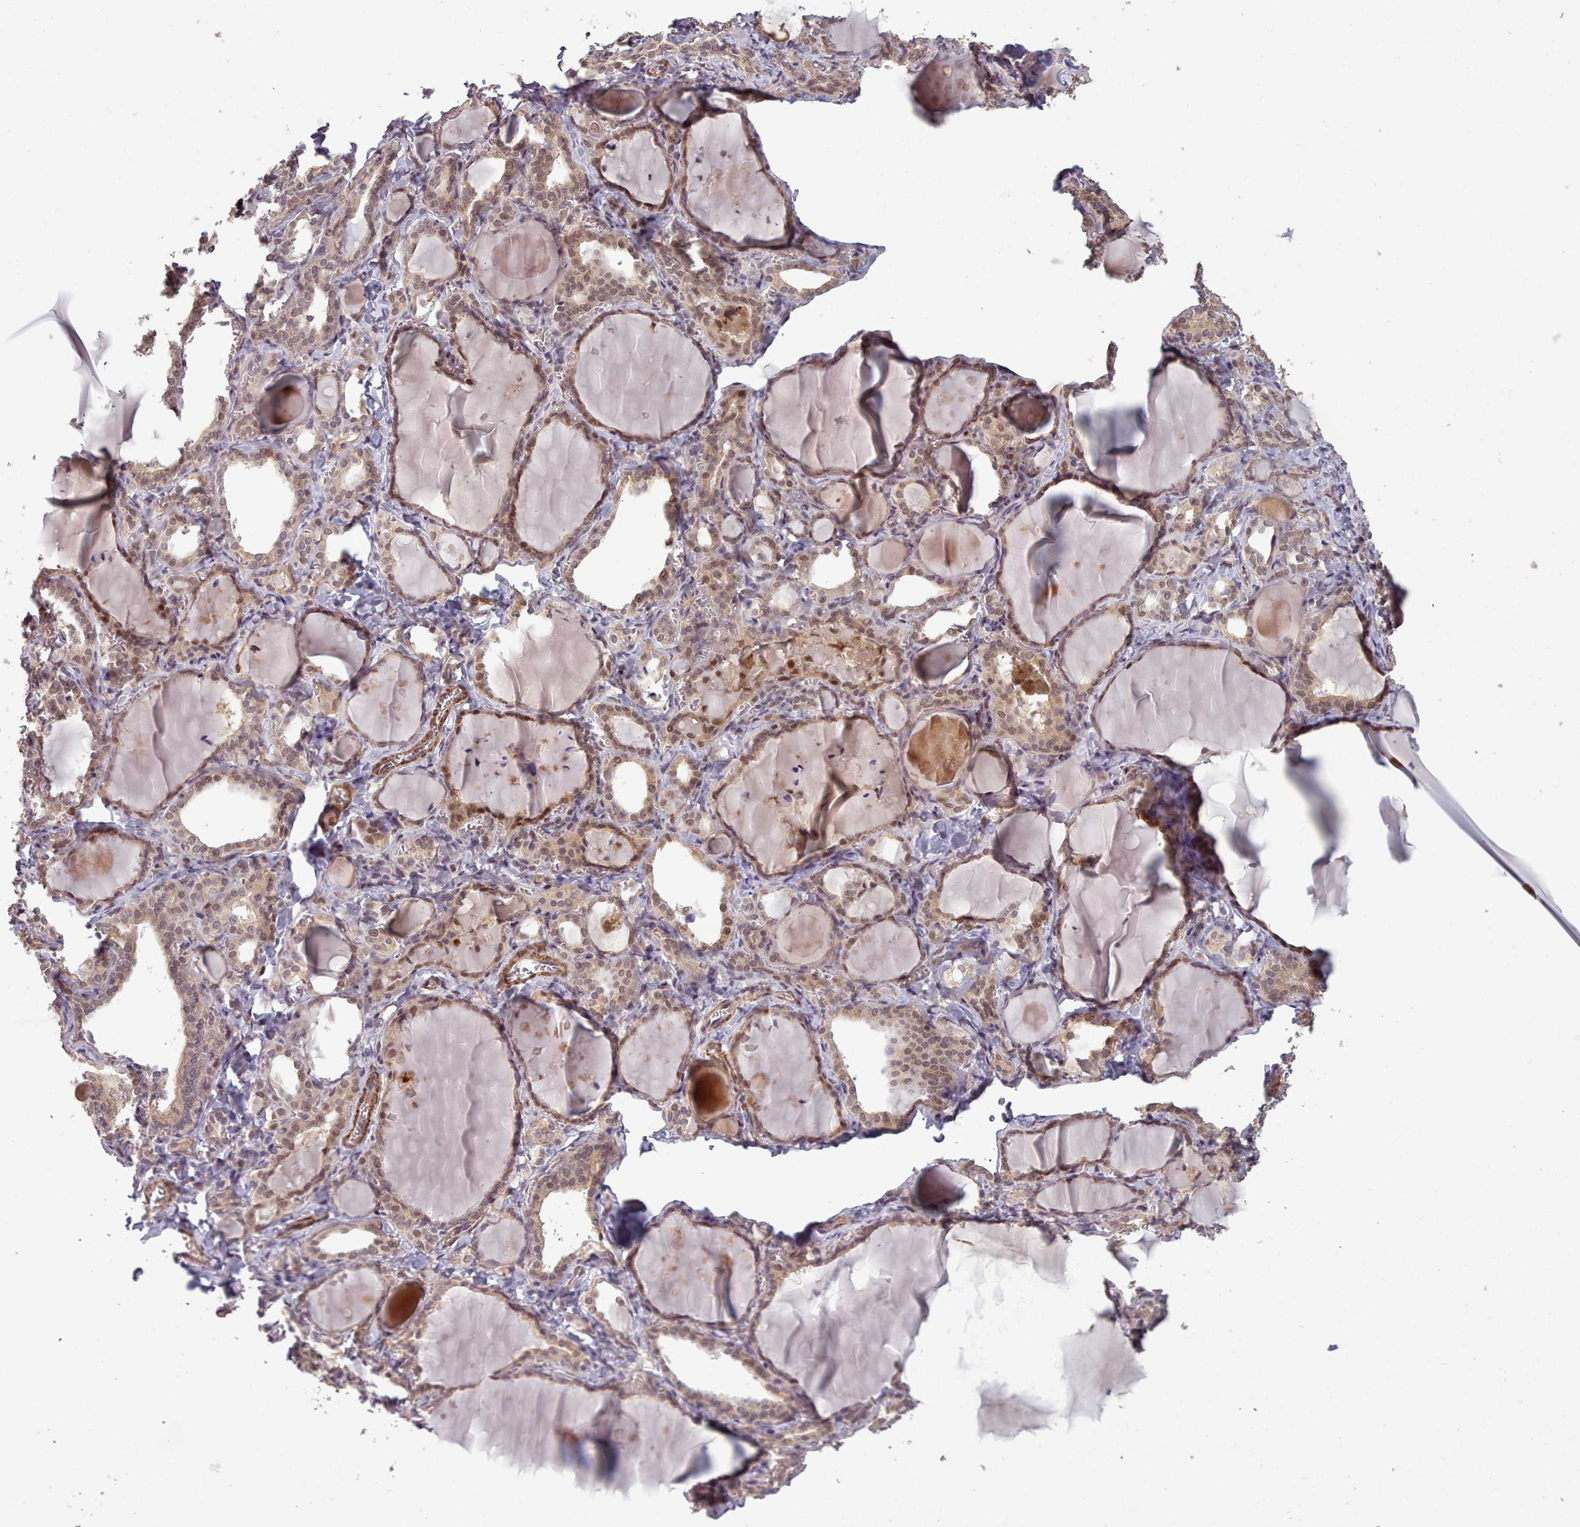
{"staining": {"intensity": "moderate", "quantity": ">75%", "location": "cytoplasmic/membranous,nuclear"}, "tissue": "thyroid gland", "cell_type": "Glandular cells", "image_type": "normal", "snomed": [{"axis": "morphology", "description": "Normal tissue, NOS"}, {"axis": "topography", "description": "Thyroid gland"}], "caption": "Unremarkable thyroid gland was stained to show a protein in brown. There is medium levels of moderate cytoplasmic/membranous,nuclear expression in about >75% of glandular cells. Nuclei are stained in blue.", "gene": "CDC6", "patient": {"sex": "female", "age": 42}}